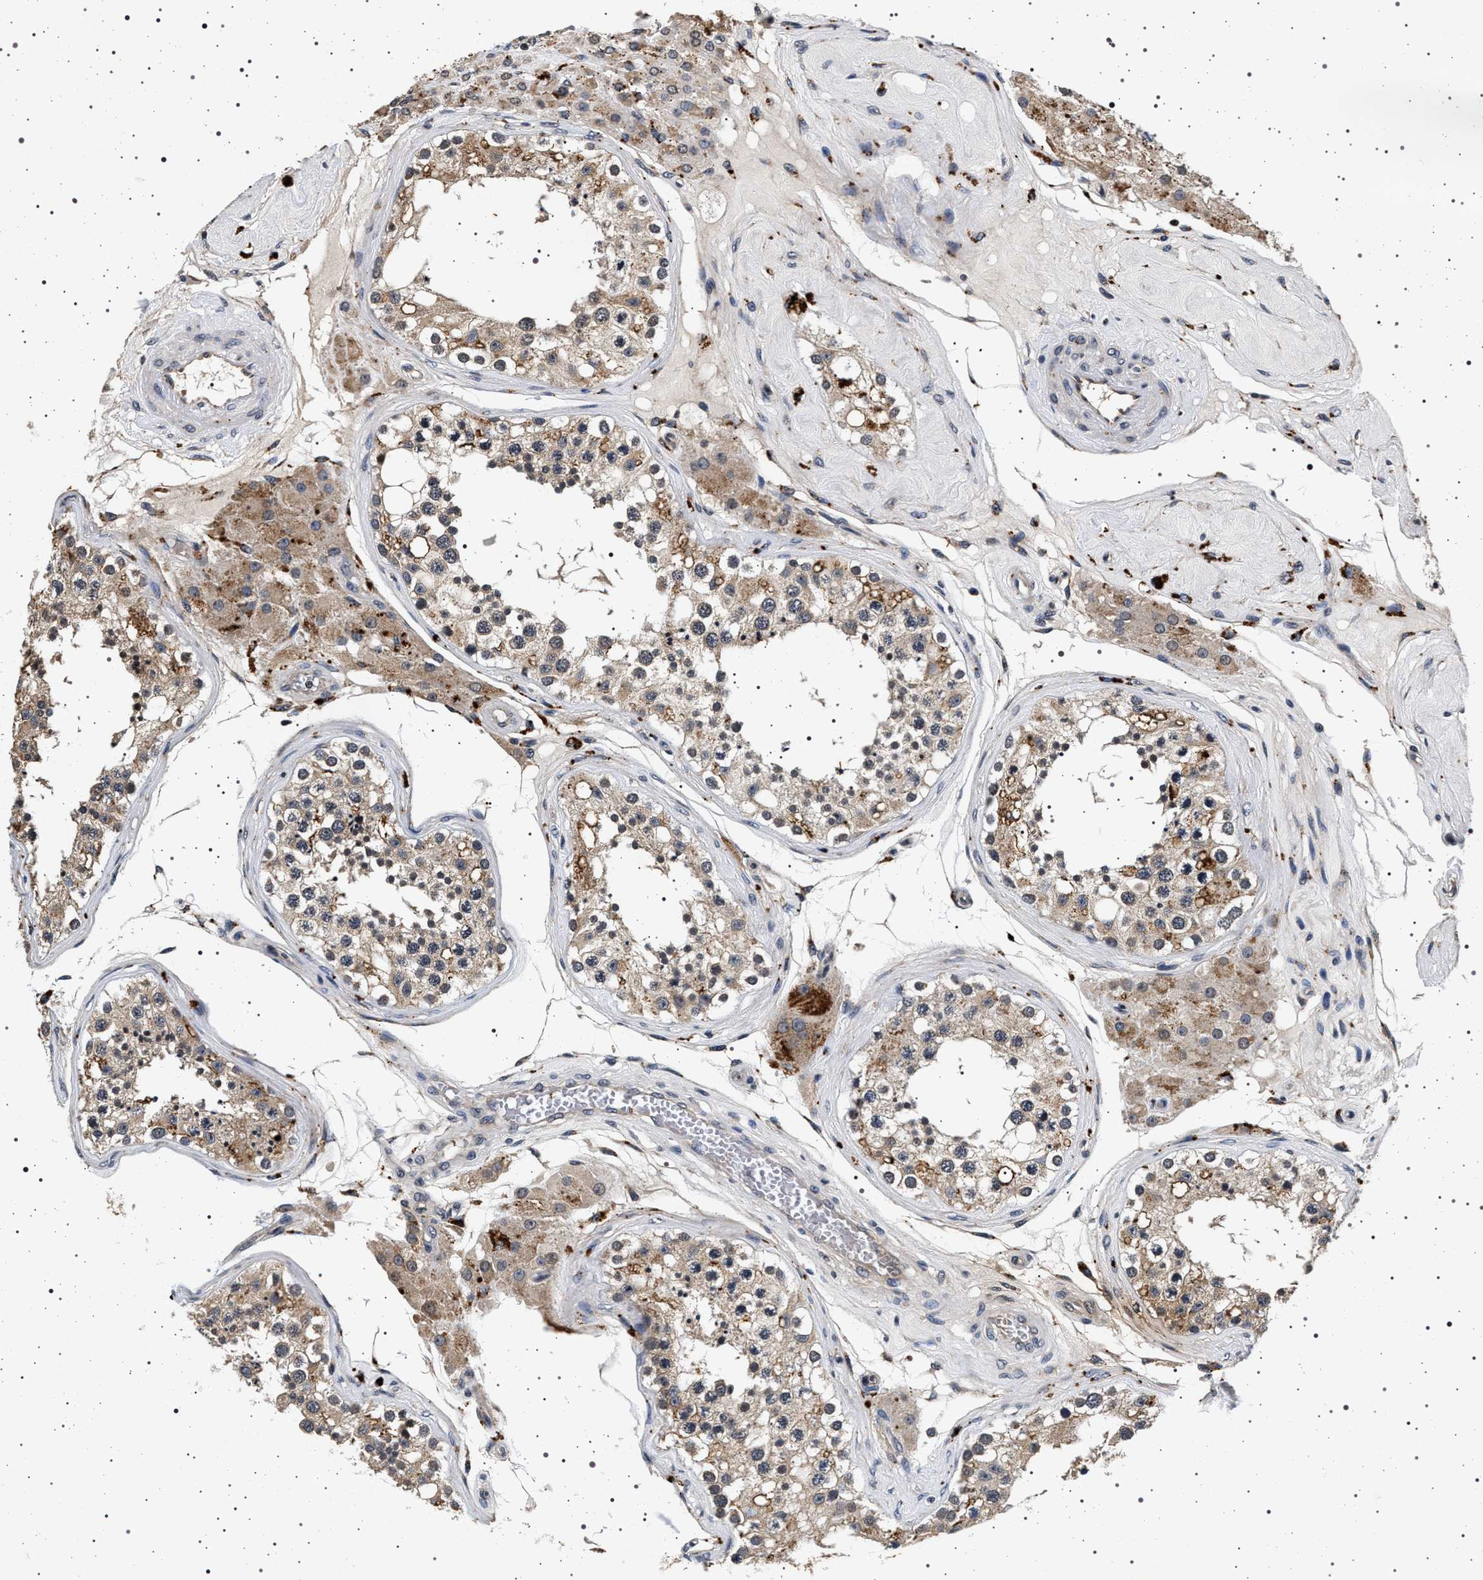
{"staining": {"intensity": "weak", "quantity": ">75%", "location": "cytoplasmic/membranous"}, "tissue": "testis", "cell_type": "Cells in seminiferous ducts", "image_type": "normal", "snomed": [{"axis": "morphology", "description": "Normal tissue, NOS"}, {"axis": "topography", "description": "Testis"}], "caption": "The image reveals staining of unremarkable testis, revealing weak cytoplasmic/membranous protein staining (brown color) within cells in seminiferous ducts. (Stains: DAB (3,3'-diaminobenzidine) in brown, nuclei in blue, Microscopy: brightfield microscopy at high magnification).", "gene": "CDKN1B", "patient": {"sex": "male", "age": 68}}